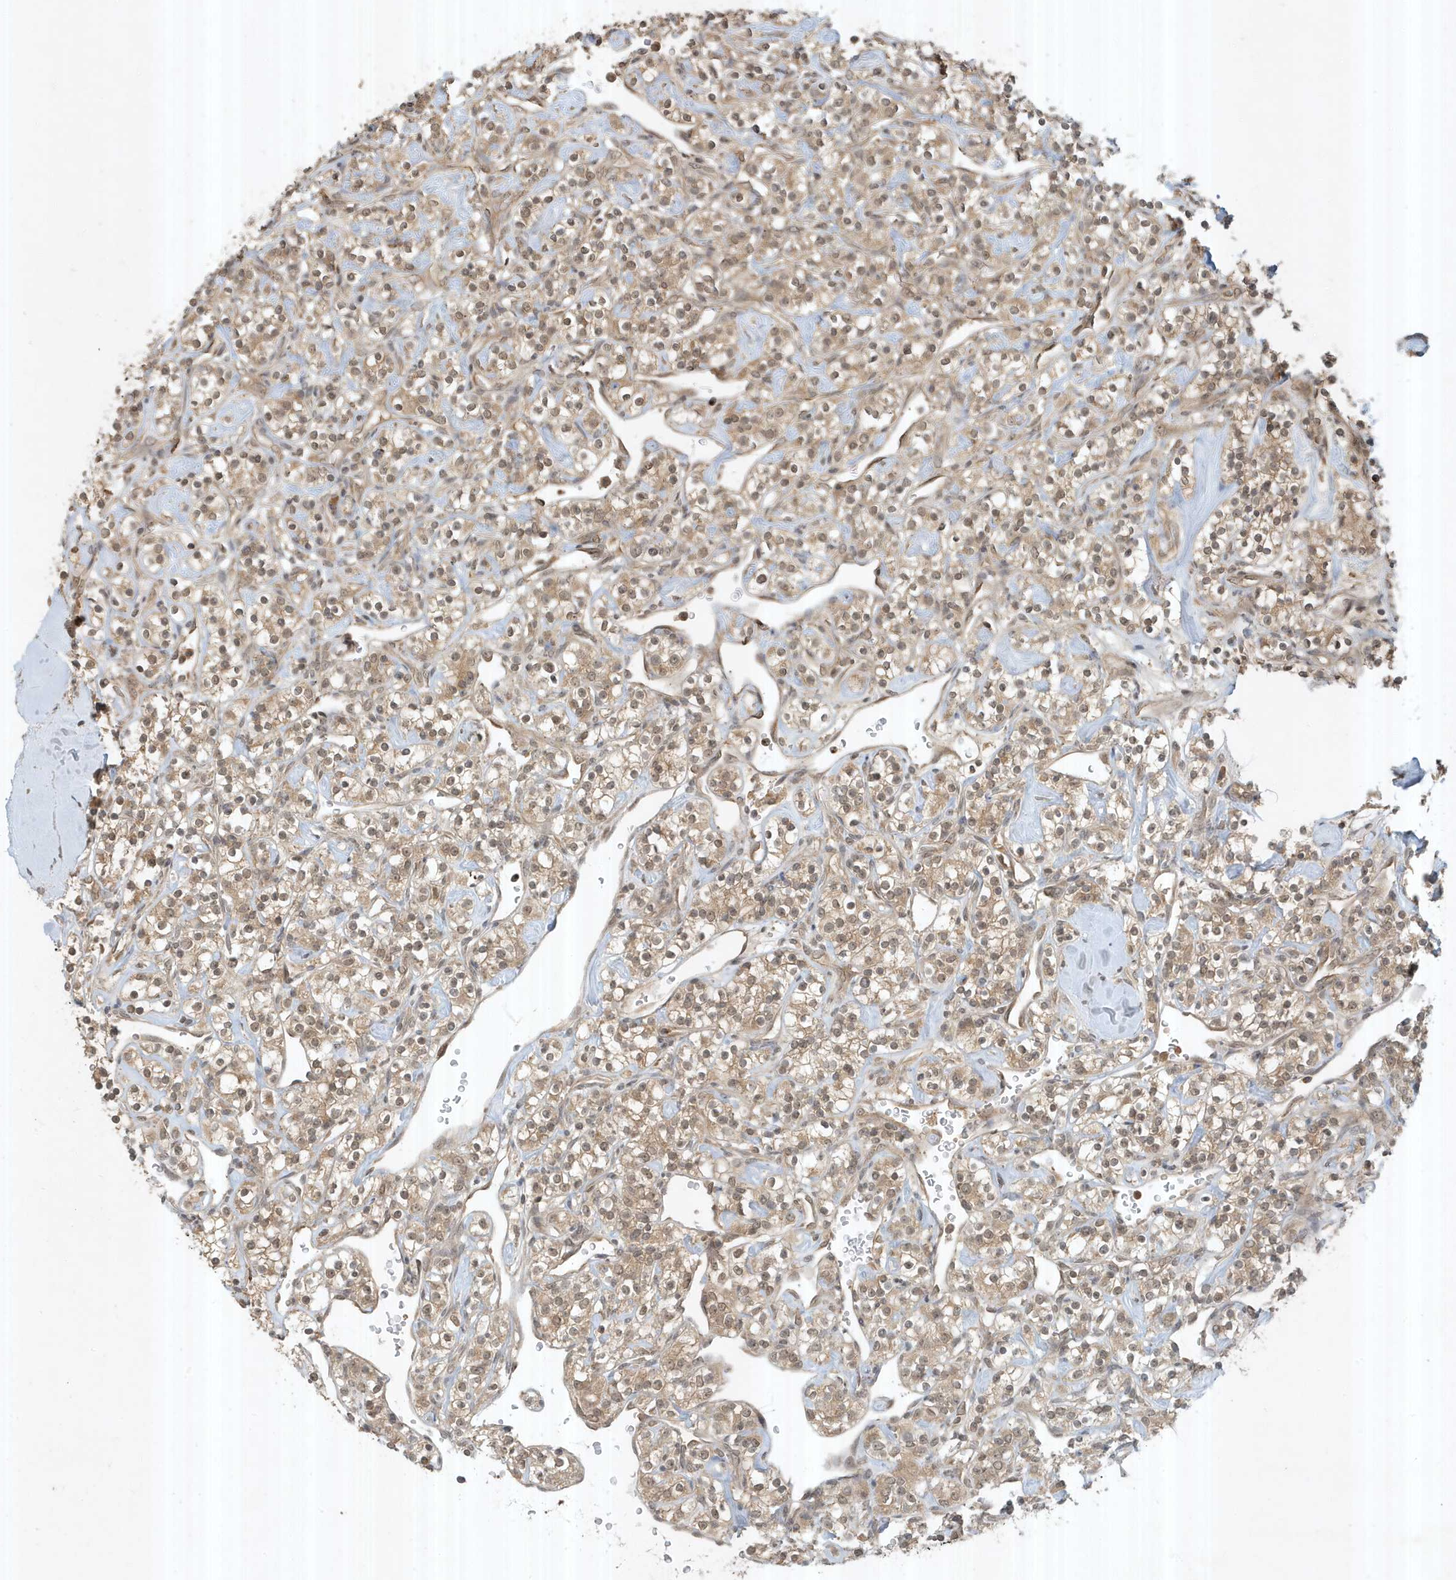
{"staining": {"intensity": "weak", "quantity": ">75%", "location": "cytoplasmic/membranous,nuclear"}, "tissue": "renal cancer", "cell_type": "Tumor cells", "image_type": "cancer", "snomed": [{"axis": "morphology", "description": "Adenocarcinoma, NOS"}, {"axis": "topography", "description": "Kidney"}], "caption": "Protein staining reveals weak cytoplasmic/membranous and nuclear positivity in approximately >75% of tumor cells in renal cancer. Using DAB (3,3'-diaminobenzidine) (brown) and hematoxylin (blue) stains, captured at high magnification using brightfield microscopy.", "gene": "ABCB9", "patient": {"sex": "male", "age": 77}}